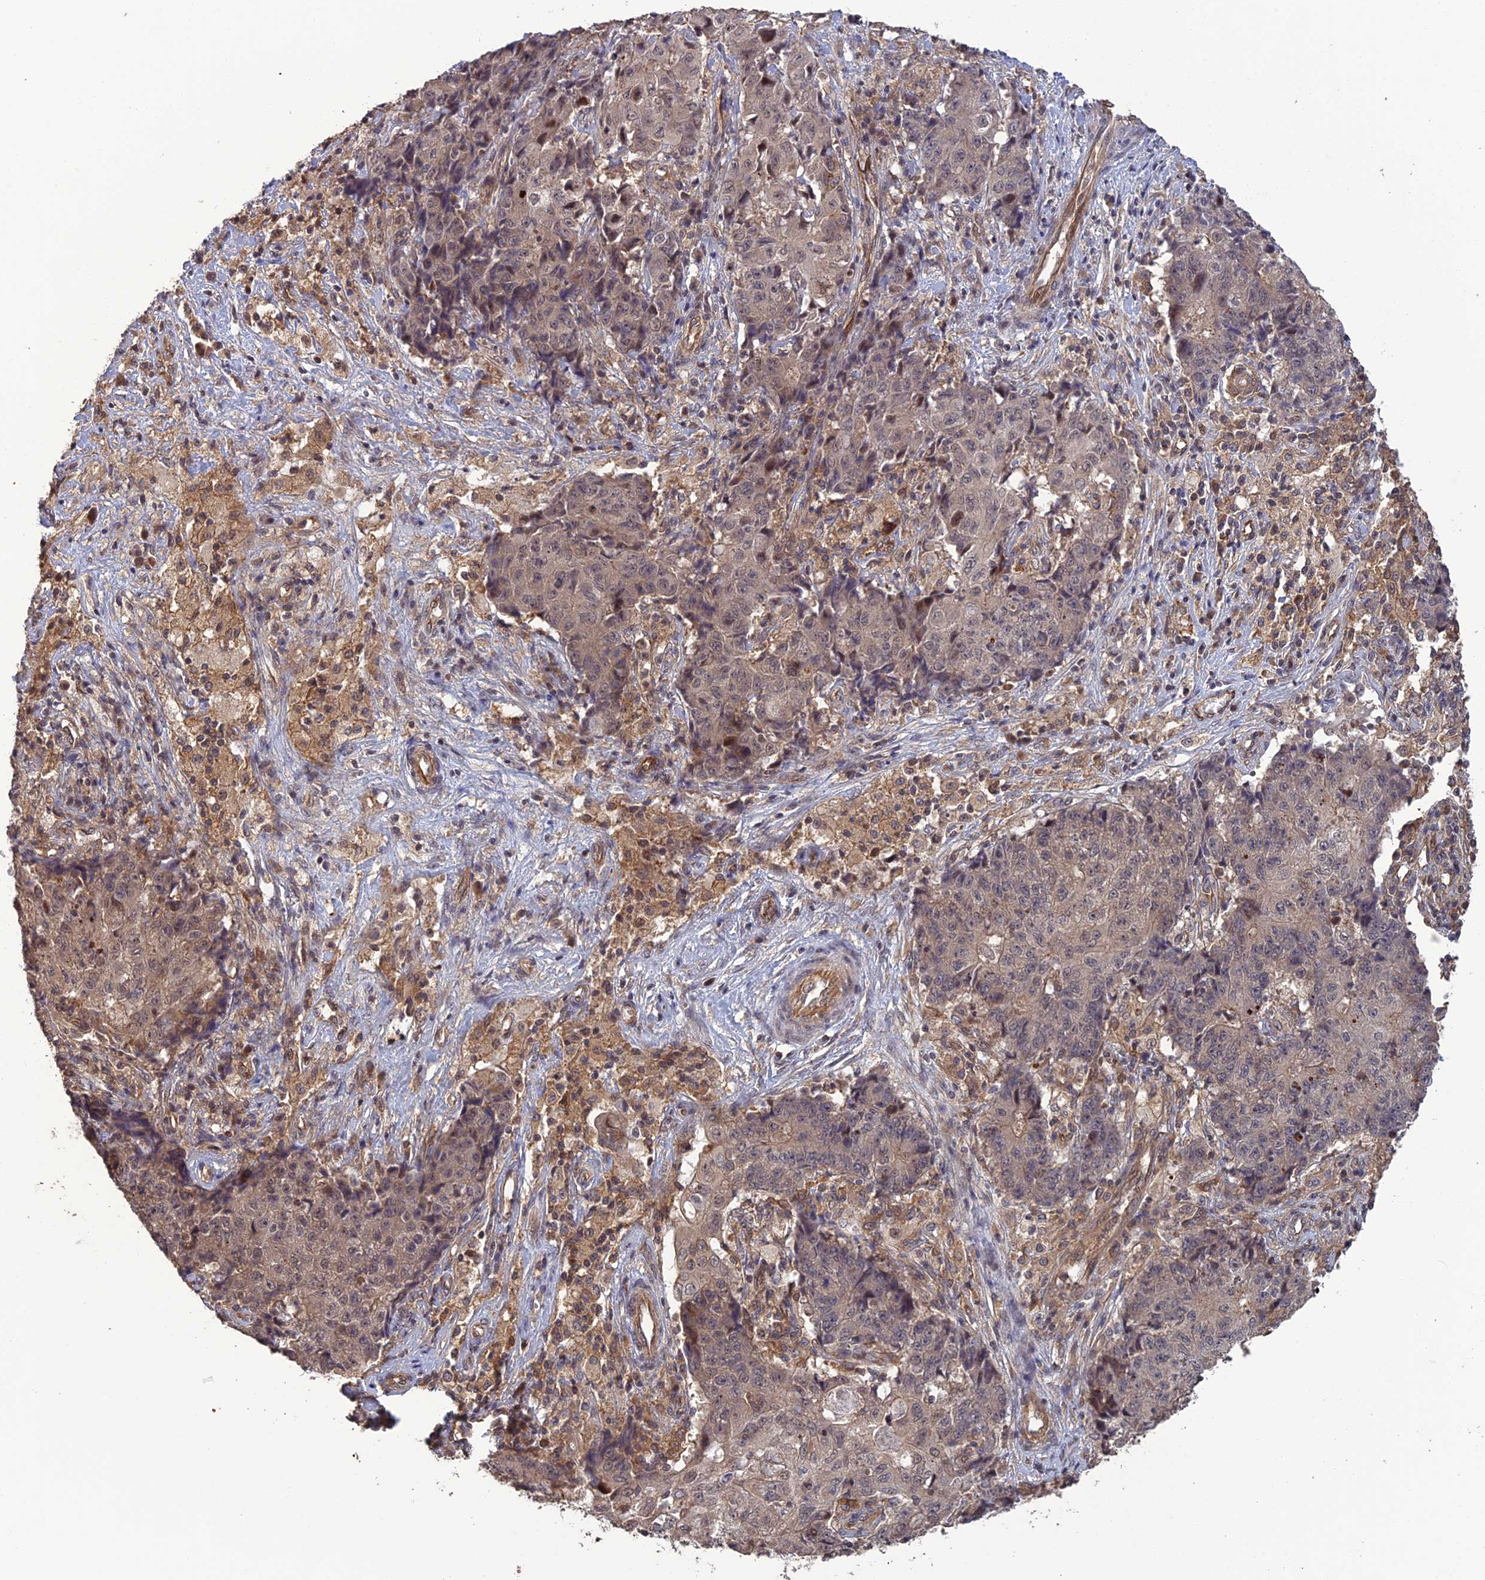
{"staining": {"intensity": "negative", "quantity": "none", "location": "none"}, "tissue": "ovarian cancer", "cell_type": "Tumor cells", "image_type": "cancer", "snomed": [{"axis": "morphology", "description": "Carcinoma, endometroid"}, {"axis": "topography", "description": "Ovary"}], "caption": "Tumor cells show no significant positivity in ovarian cancer.", "gene": "LIN37", "patient": {"sex": "female", "age": 42}}